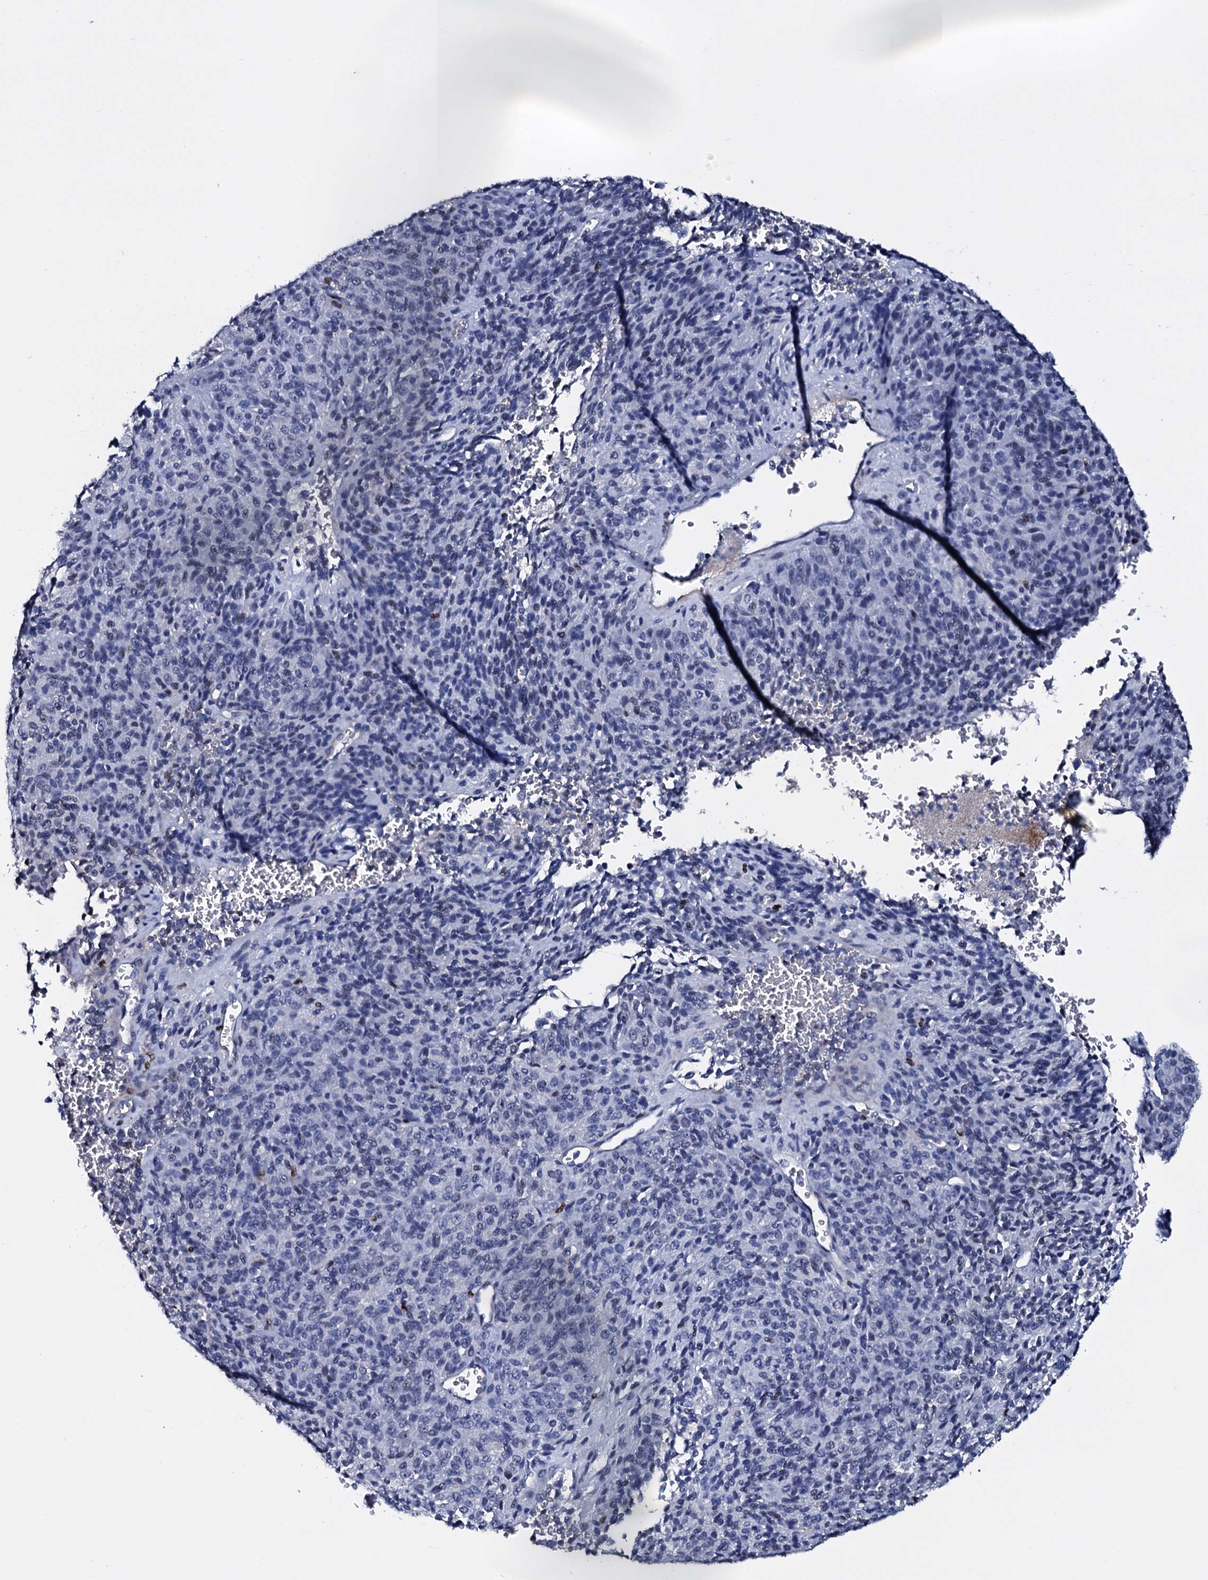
{"staining": {"intensity": "negative", "quantity": "none", "location": "none"}, "tissue": "melanoma", "cell_type": "Tumor cells", "image_type": "cancer", "snomed": [{"axis": "morphology", "description": "Malignant melanoma, Metastatic site"}, {"axis": "topography", "description": "Brain"}], "caption": "The immunohistochemistry image has no significant staining in tumor cells of malignant melanoma (metastatic site) tissue.", "gene": "NPM2", "patient": {"sex": "female", "age": 56}}